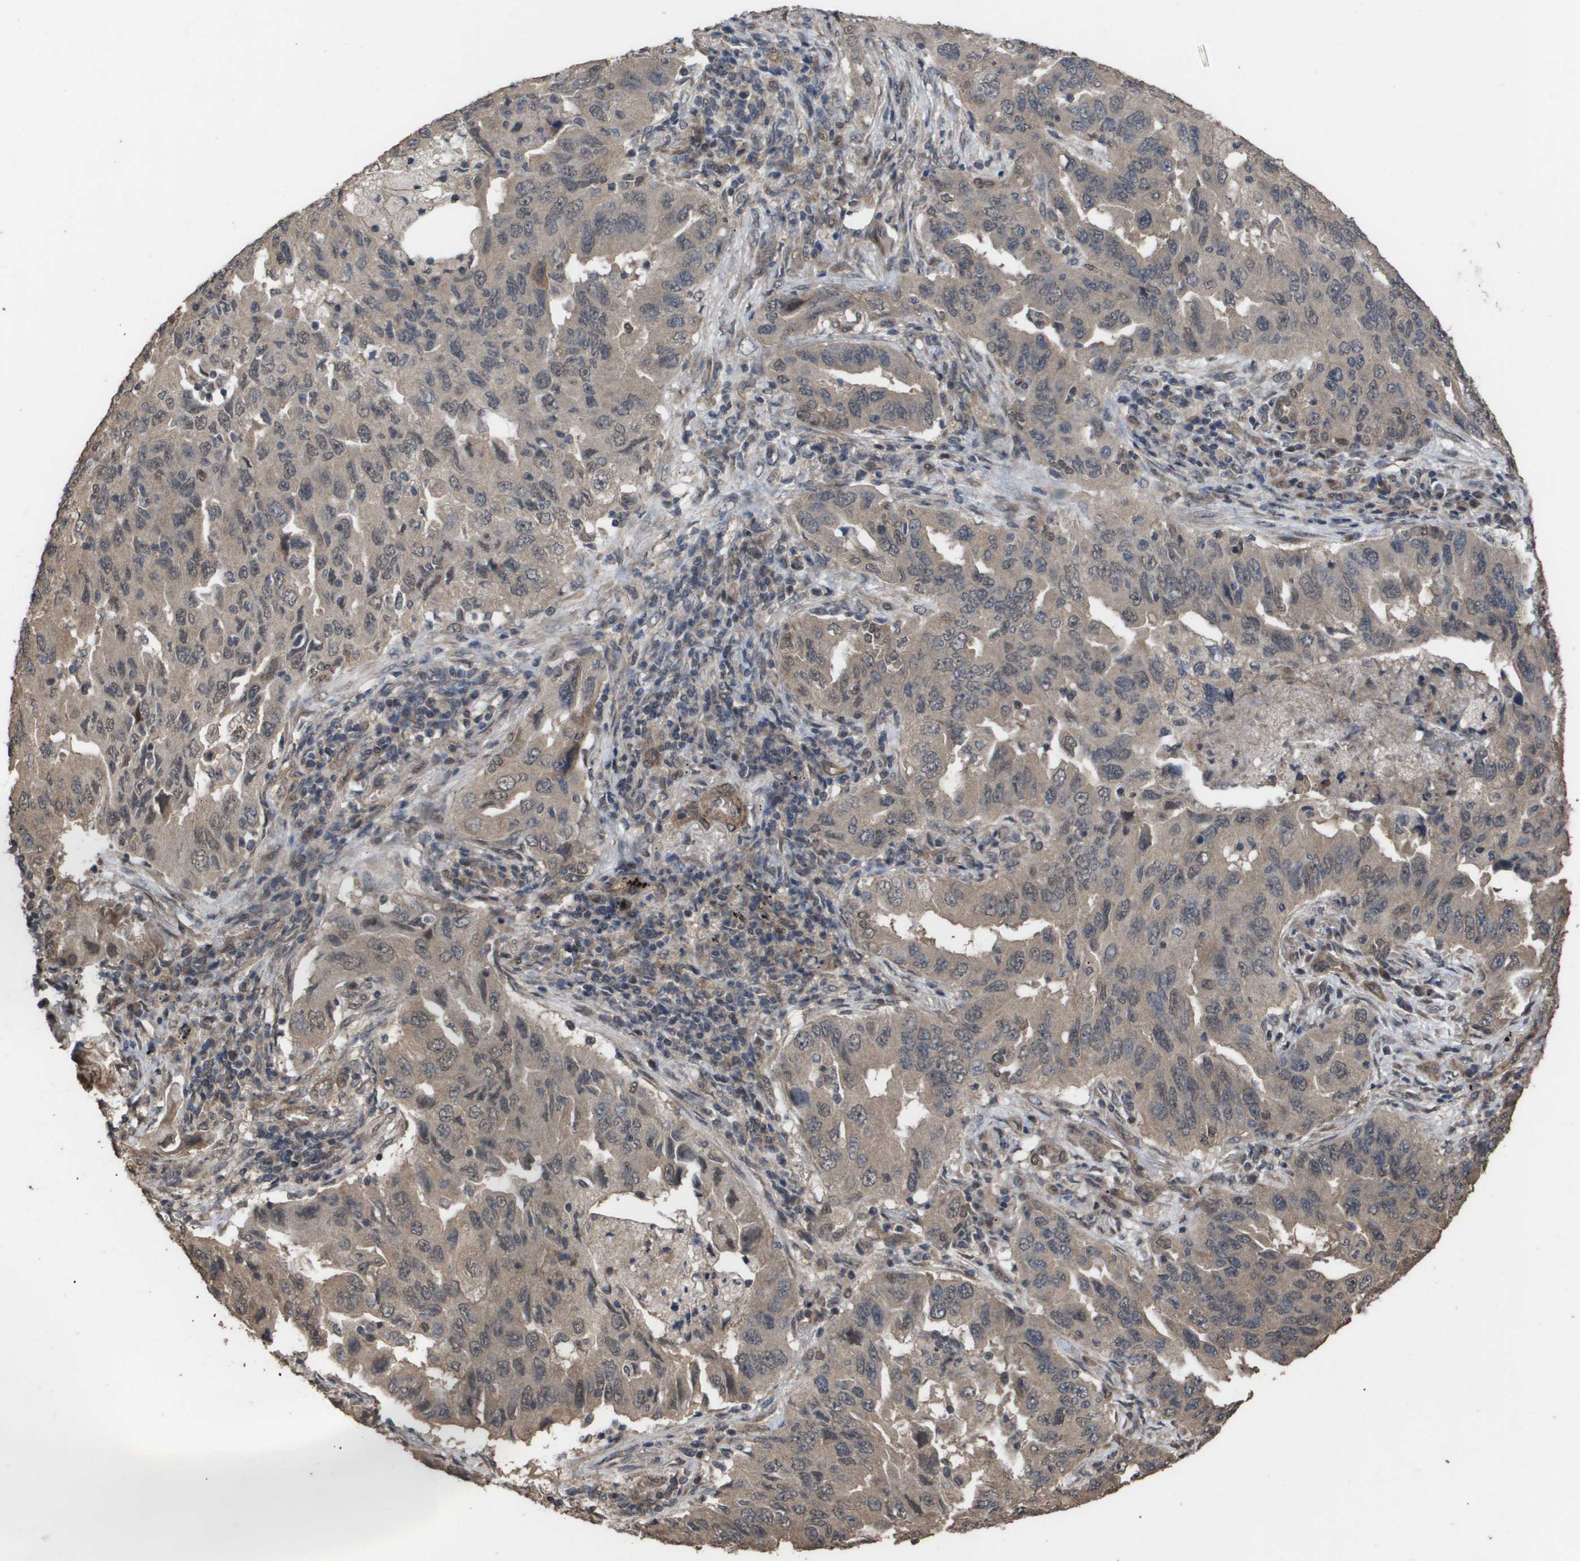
{"staining": {"intensity": "weak", "quantity": ">75%", "location": "cytoplasmic/membranous"}, "tissue": "lung cancer", "cell_type": "Tumor cells", "image_type": "cancer", "snomed": [{"axis": "morphology", "description": "Adenocarcinoma, NOS"}, {"axis": "topography", "description": "Lung"}], "caption": "Adenocarcinoma (lung) stained for a protein shows weak cytoplasmic/membranous positivity in tumor cells.", "gene": "CUL5", "patient": {"sex": "female", "age": 65}}